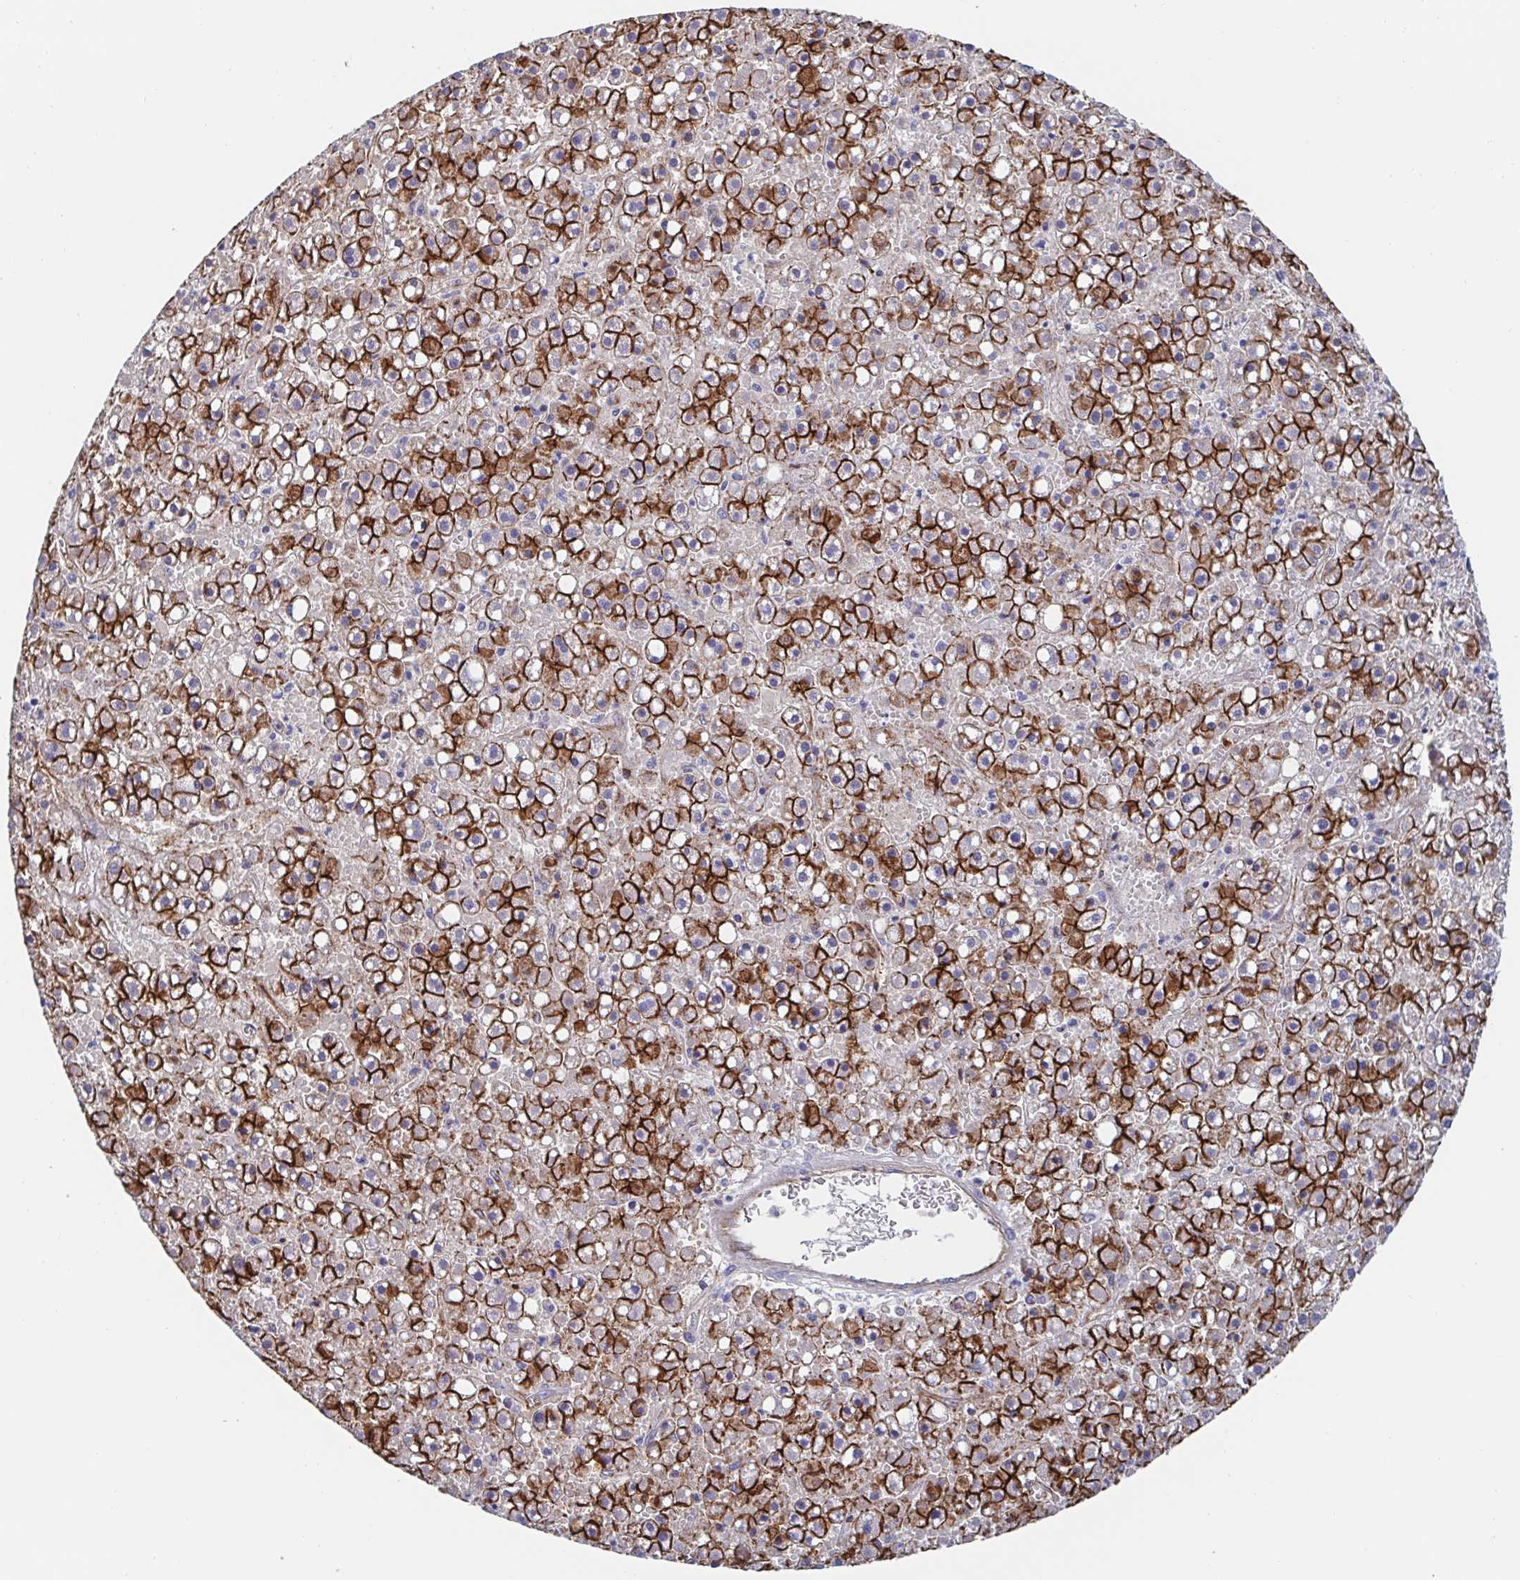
{"staining": {"intensity": "strong", "quantity": "25%-75%", "location": "cytoplasmic/membranous"}, "tissue": "liver cancer", "cell_type": "Tumor cells", "image_type": "cancer", "snomed": [{"axis": "morphology", "description": "Carcinoma, Hepatocellular, NOS"}, {"axis": "topography", "description": "Liver"}], "caption": "A high-resolution micrograph shows immunohistochemistry staining of hepatocellular carcinoma (liver), which displays strong cytoplasmic/membranous positivity in approximately 25%-75% of tumor cells.", "gene": "CDH2", "patient": {"sex": "male", "age": 67}}